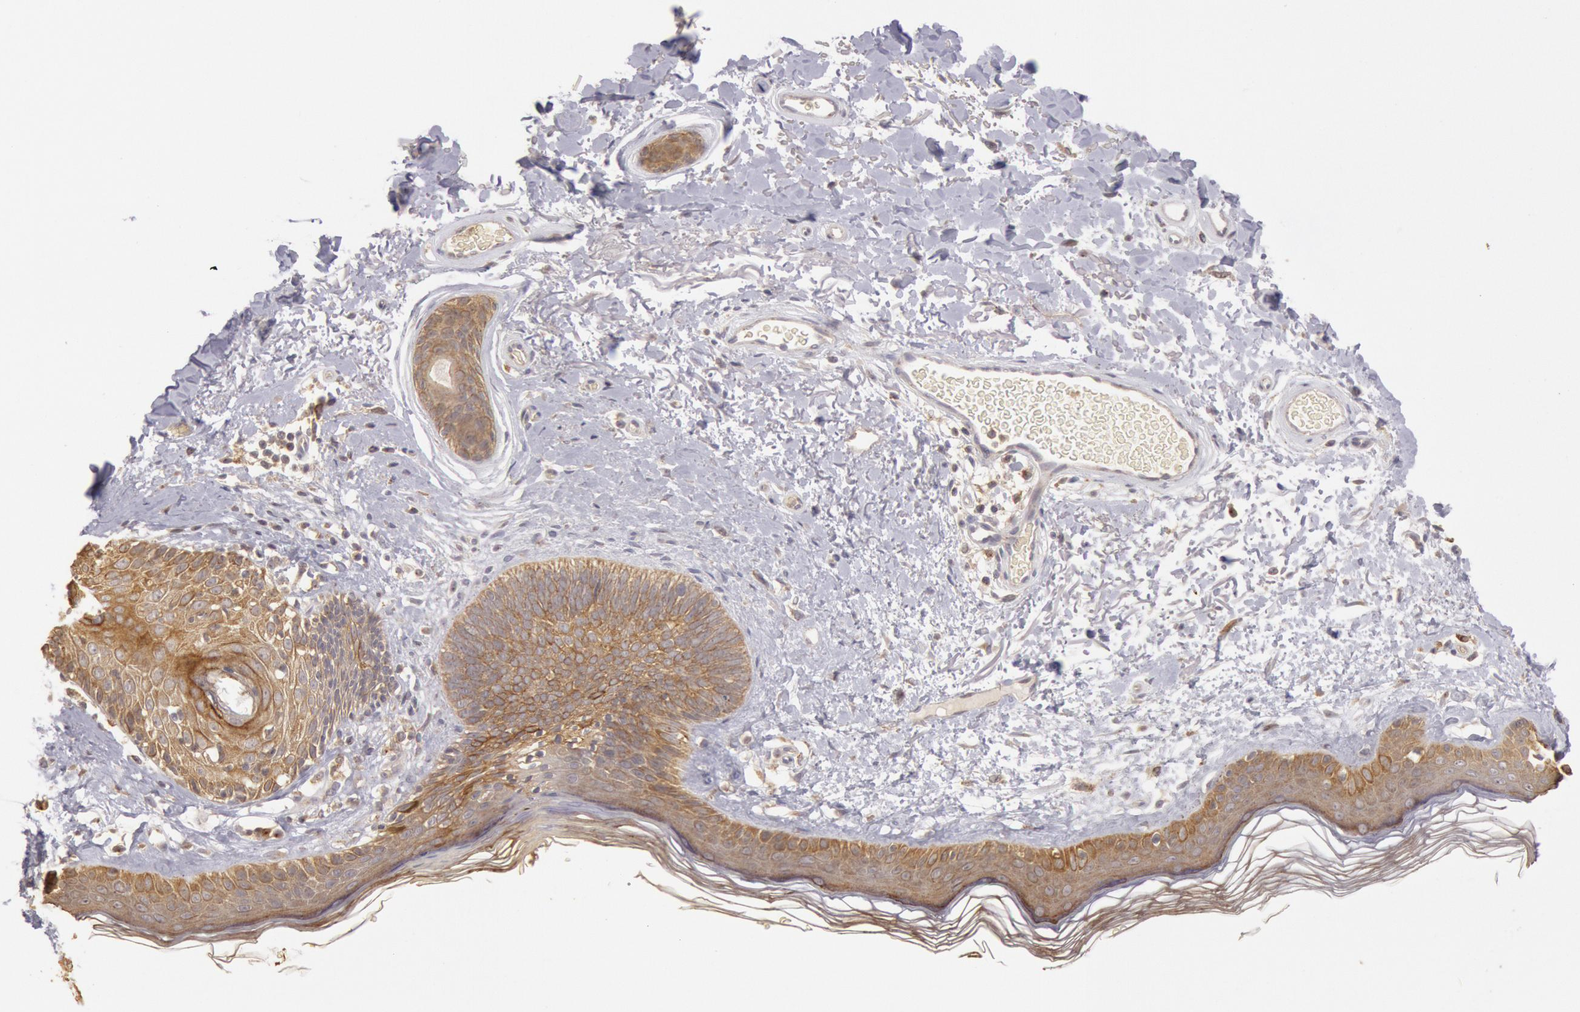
{"staining": {"intensity": "negative", "quantity": "none", "location": "none"}, "tissue": "skin", "cell_type": "Fibroblasts", "image_type": "normal", "snomed": [{"axis": "morphology", "description": "Normal tissue, NOS"}, {"axis": "topography", "description": "Skin"}], "caption": "A high-resolution photomicrograph shows immunohistochemistry staining of benign skin, which exhibits no significant staining in fibroblasts.", "gene": "PLA2G6", "patient": {"sex": "male", "age": 63}}